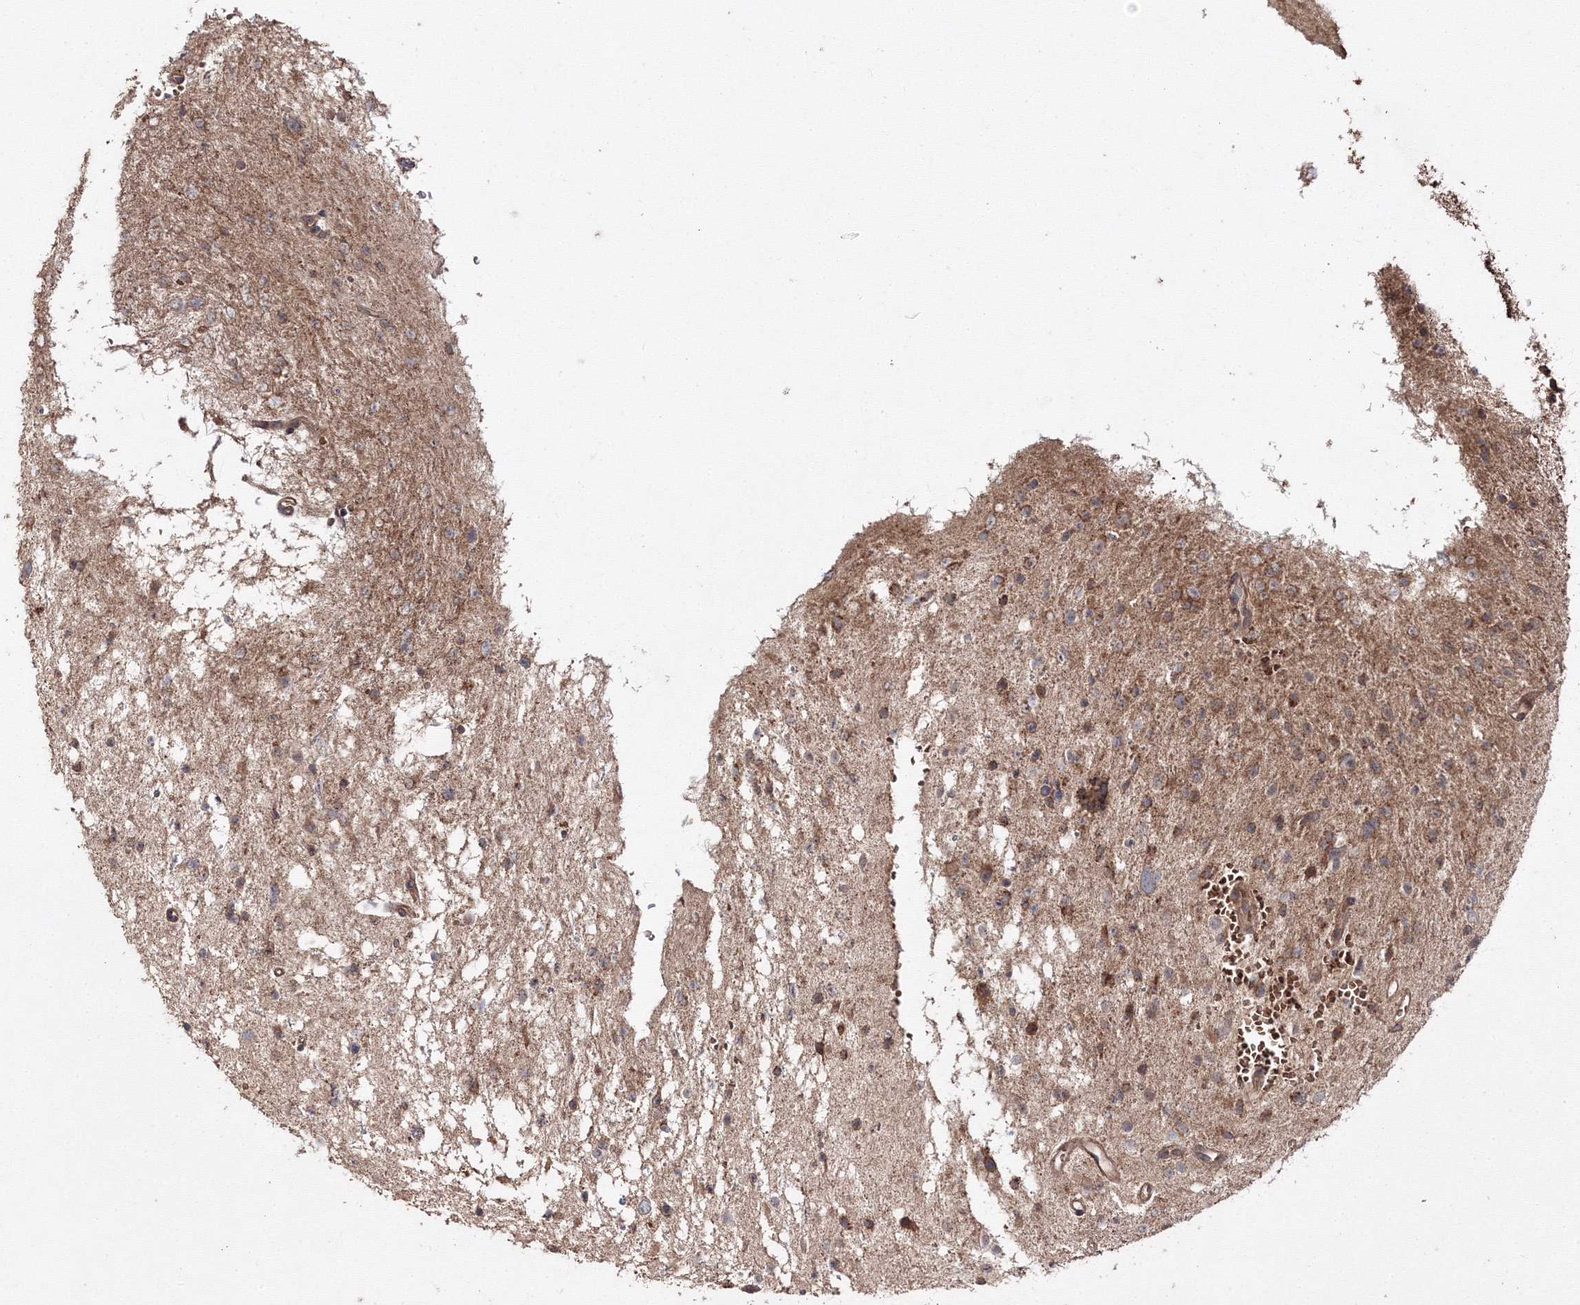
{"staining": {"intensity": "moderate", "quantity": "25%-75%", "location": "cytoplasmic/membranous"}, "tissue": "glioma", "cell_type": "Tumor cells", "image_type": "cancer", "snomed": [{"axis": "morphology", "description": "Glioma, malignant, Low grade"}, {"axis": "topography", "description": "Brain"}], "caption": "This is a photomicrograph of IHC staining of glioma, which shows moderate expression in the cytoplasmic/membranous of tumor cells.", "gene": "DDO", "patient": {"sex": "female", "age": 37}}